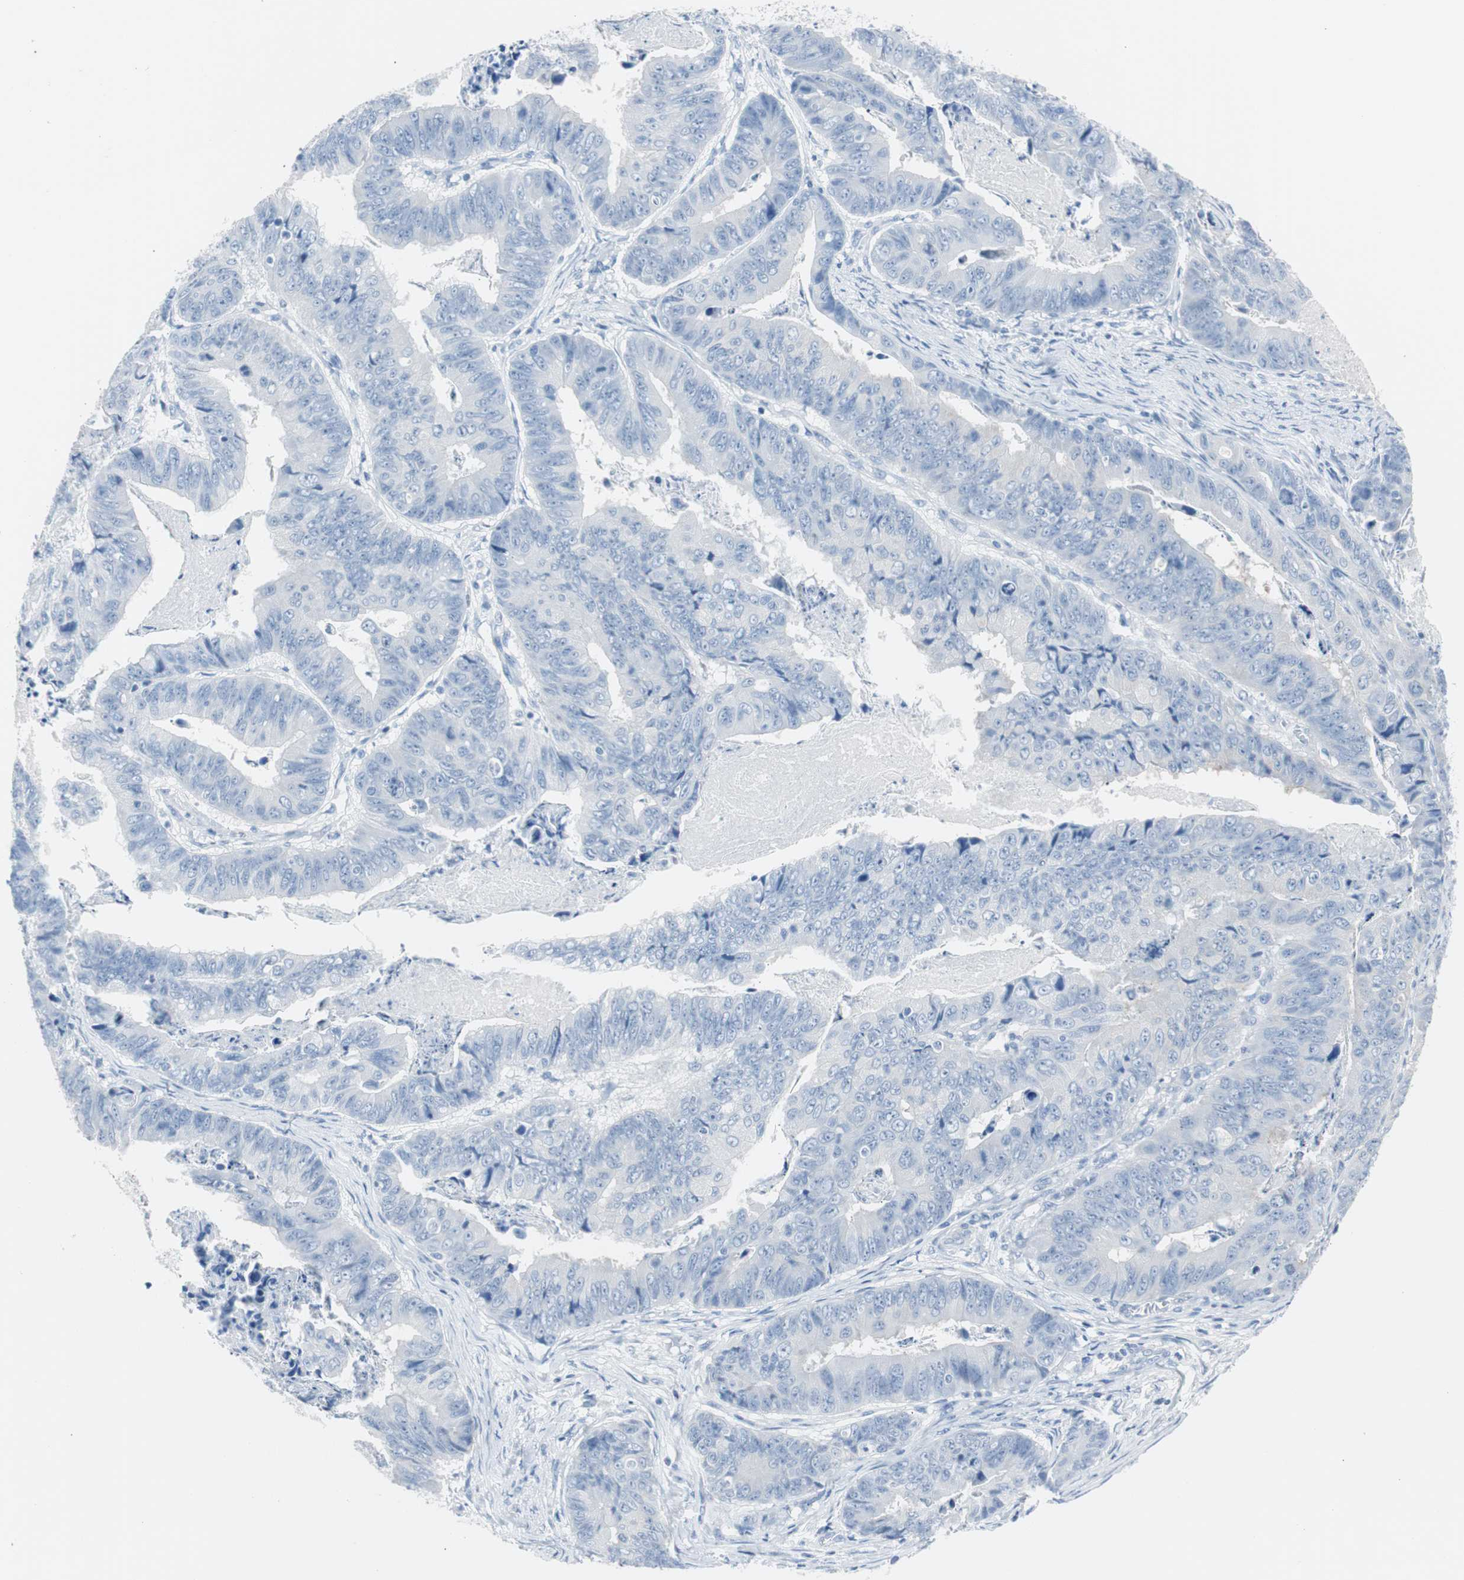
{"staining": {"intensity": "negative", "quantity": "none", "location": "none"}, "tissue": "stomach cancer", "cell_type": "Tumor cells", "image_type": "cancer", "snomed": [{"axis": "morphology", "description": "Adenocarcinoma, NOS"}, {"axis": "topography", "description": "Stomach, lower"}], "caption": "High power microscopy photomicrograph of an immunohistochemistry photomicrograph of stomach adenocarcinoma, revealing no significant staining in tumor cells. (Immunohistochemistry (ihc), brightfield microscopy, high magnification).", "gene": "S100A7", "patient": {"sex": "male", "age": 77}}